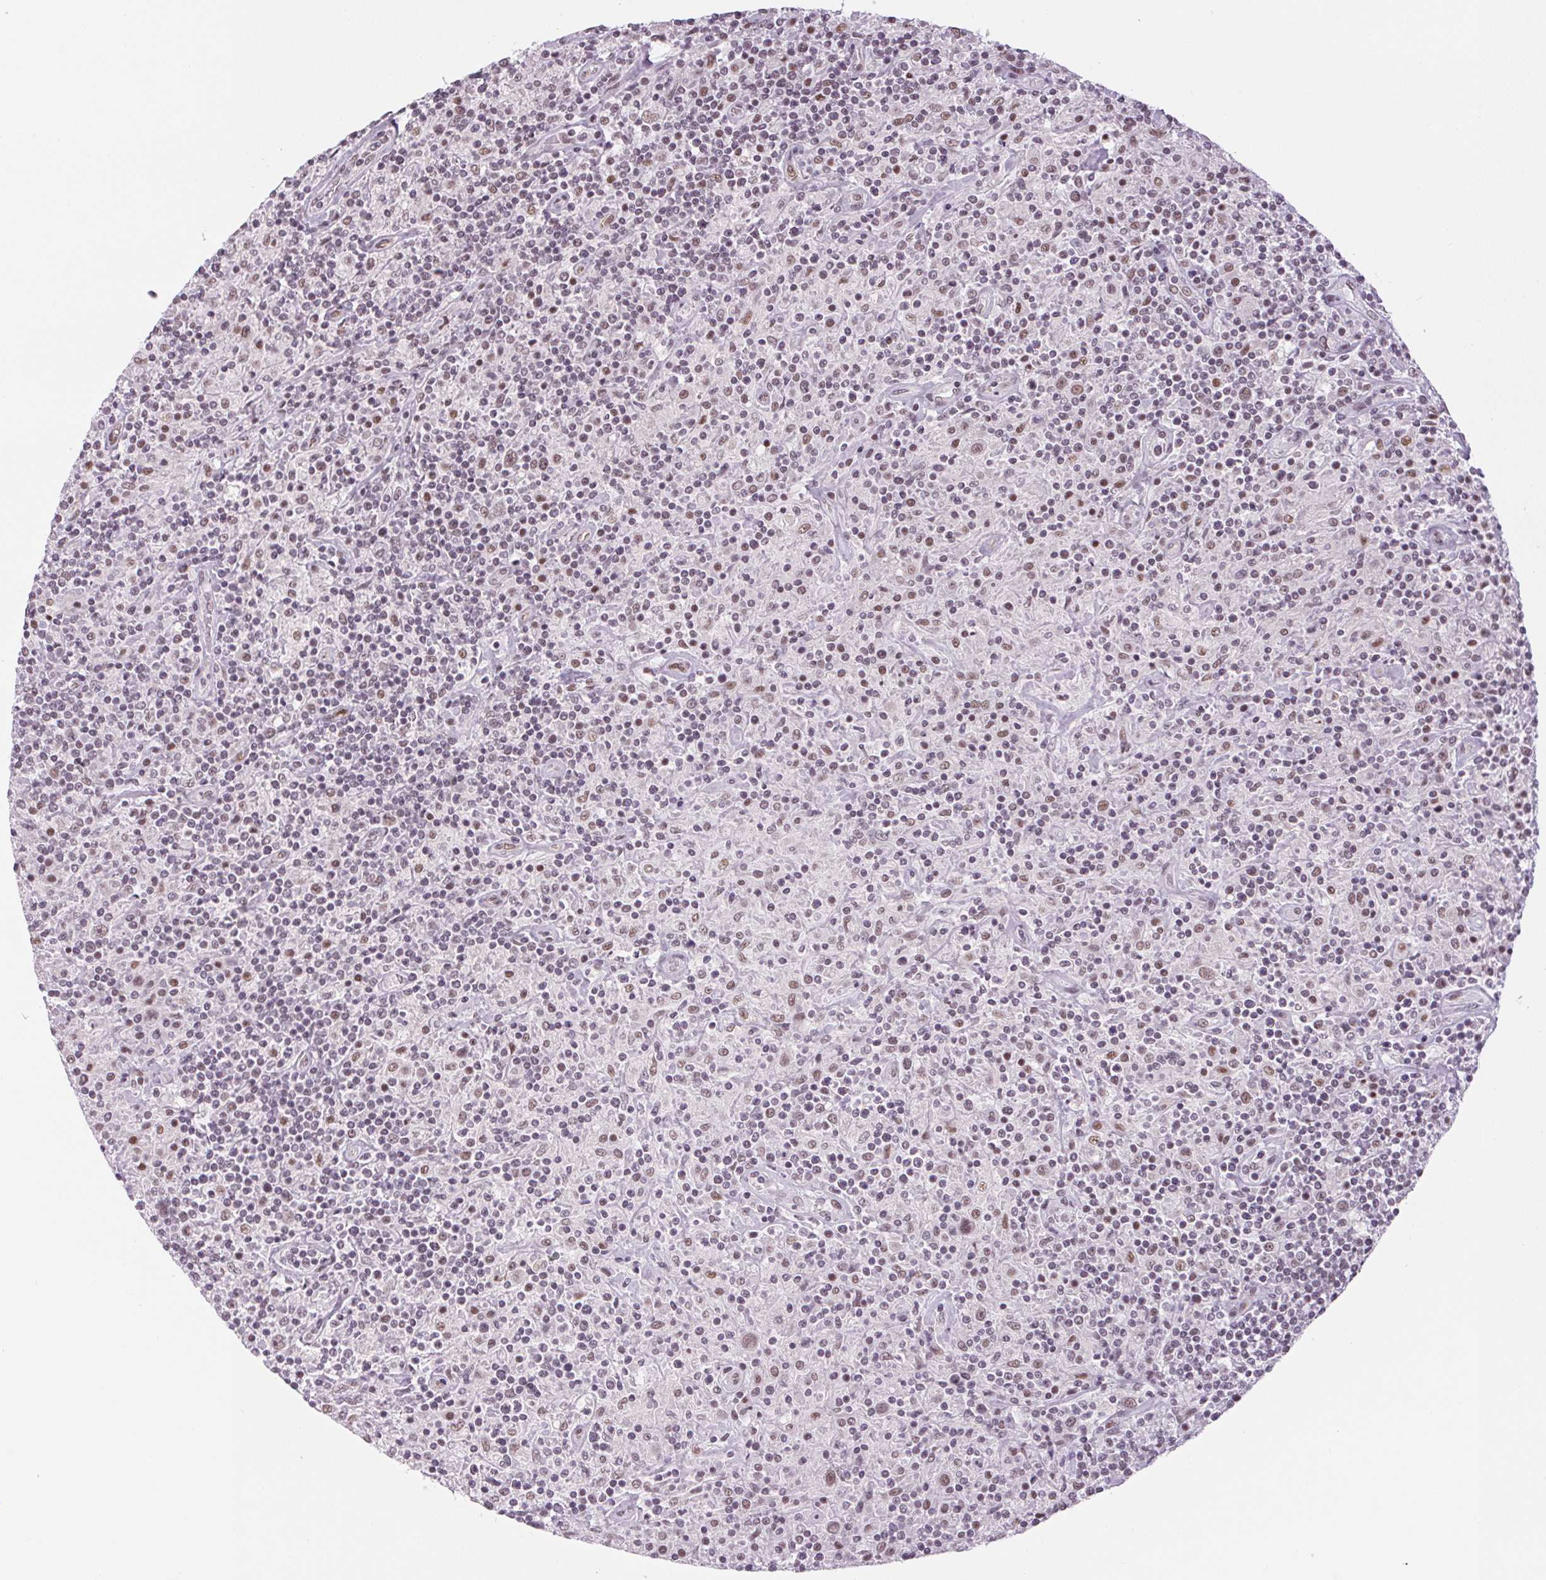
{"staining": {"intensity": "weak", "quantity": ">75%", "location": "nuclear"}, "tissue": "lymphoma", "cell_type": "Tumor cells", "image_type": "cancer", "snomed": [{"axis": "morphology", "description": "Hodgkin's disease, NOS"}, {"axis": "topography", "description": "Lymph node"}], "caption": "This image displays IHC staining of human lymphoma, with low weak nuclear positivity in about >75% of tumor cells.", "gene": "SRSF7", "patient": {"sex": "male", "age": 70}}